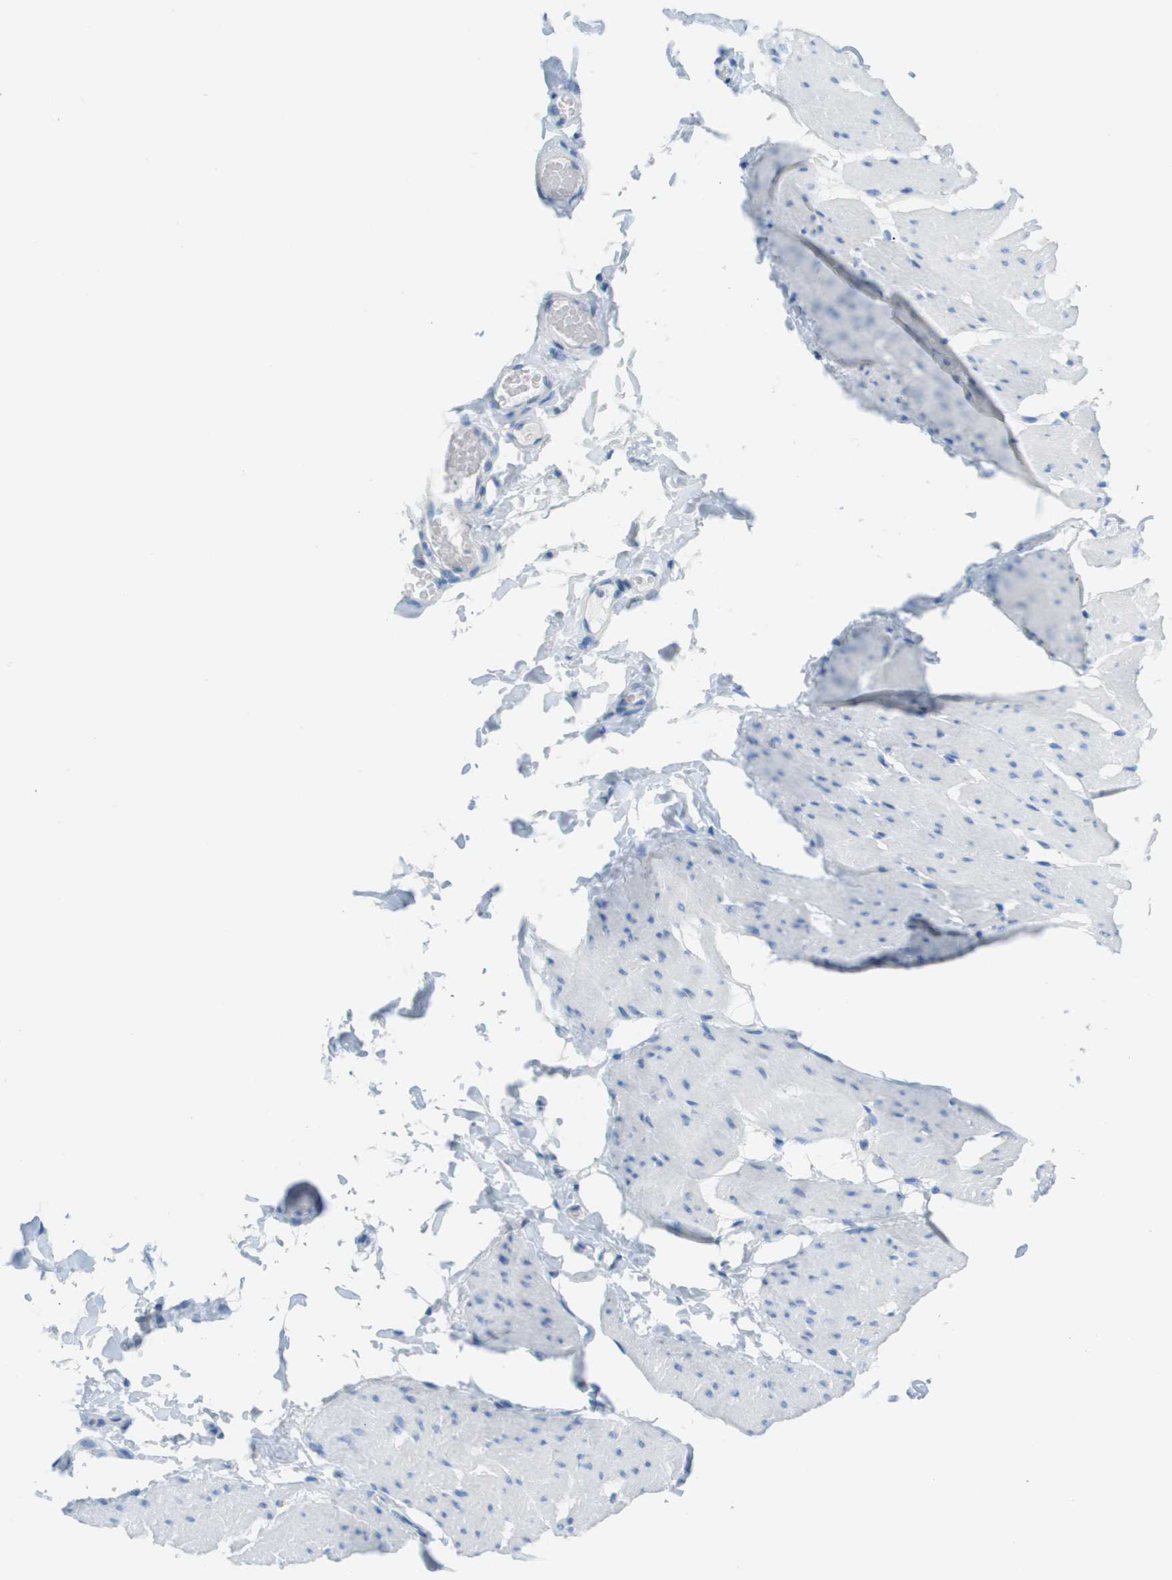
{"staining": {"intensity": "negative", "quantity": "none", "location": "none"}, "tissue": "smooth muscle", "cell_type": "Smooth muscle cells", "image_type": "normal", "snomed": [{"axis": "morphology", "description": "Normal tissue, NOS"}, {"axis": "topography", "description": "Smooth muscle"}, {"axis": "topography", "description": "Colon"}], "caption": "Immunohistochemical staining of unremarkable human smooth muscle demonstrates no significant staining in smooth muscle cells. The staining was performed using DAB (3,3'-diaminobenzidine) to visualize the protein expression in brown, while the nuclei were stained in blue with hematoxylin (Magnification: 20x).", "gene": "CD46", "patient": {"sex": "male", "age": 67}}